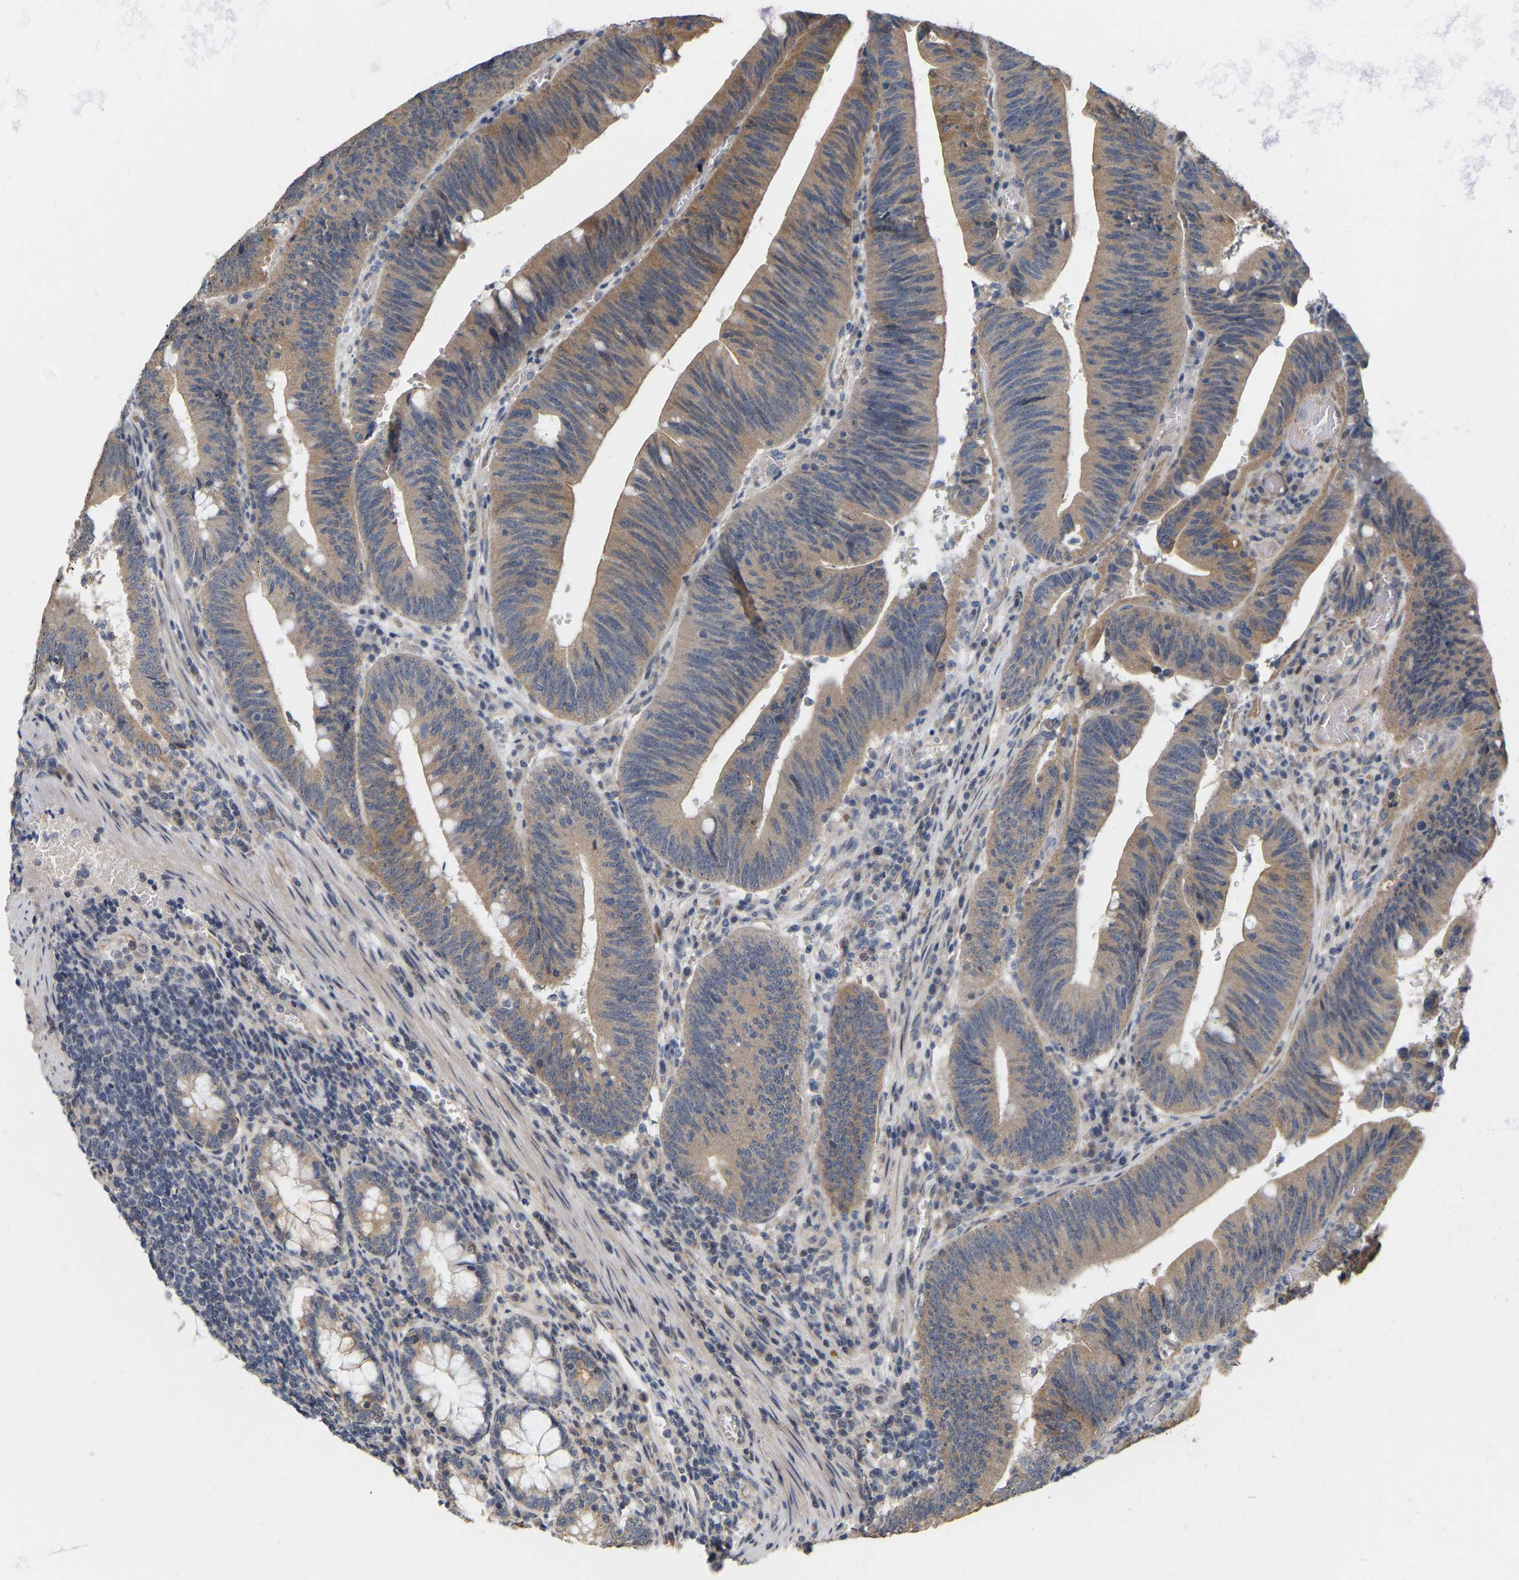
{"staining": {"intensity": "moderate", "quantity": "25%-75%", "location": "cytoplasmic/membranous"}, "tissue": "colorectal cancer", "cell_type": "Tumor cells", "image_type": "cancer", "snomed": [{"axis": "morphology", "description": "Normal tissue, NOS"}, {"axis": "morphology", "description": "Adenocarcinoma, NOS"}, {"axis": "topography", "description": "Rectum"}], "caption": "This is an image of IHC staining of colorectal adenocarcinoma, which shows moderate staining in the cytoplasmic/membranous of tumor cells.", "gene": "SSH1", "patient": {"sex": "female", "age": 66}}